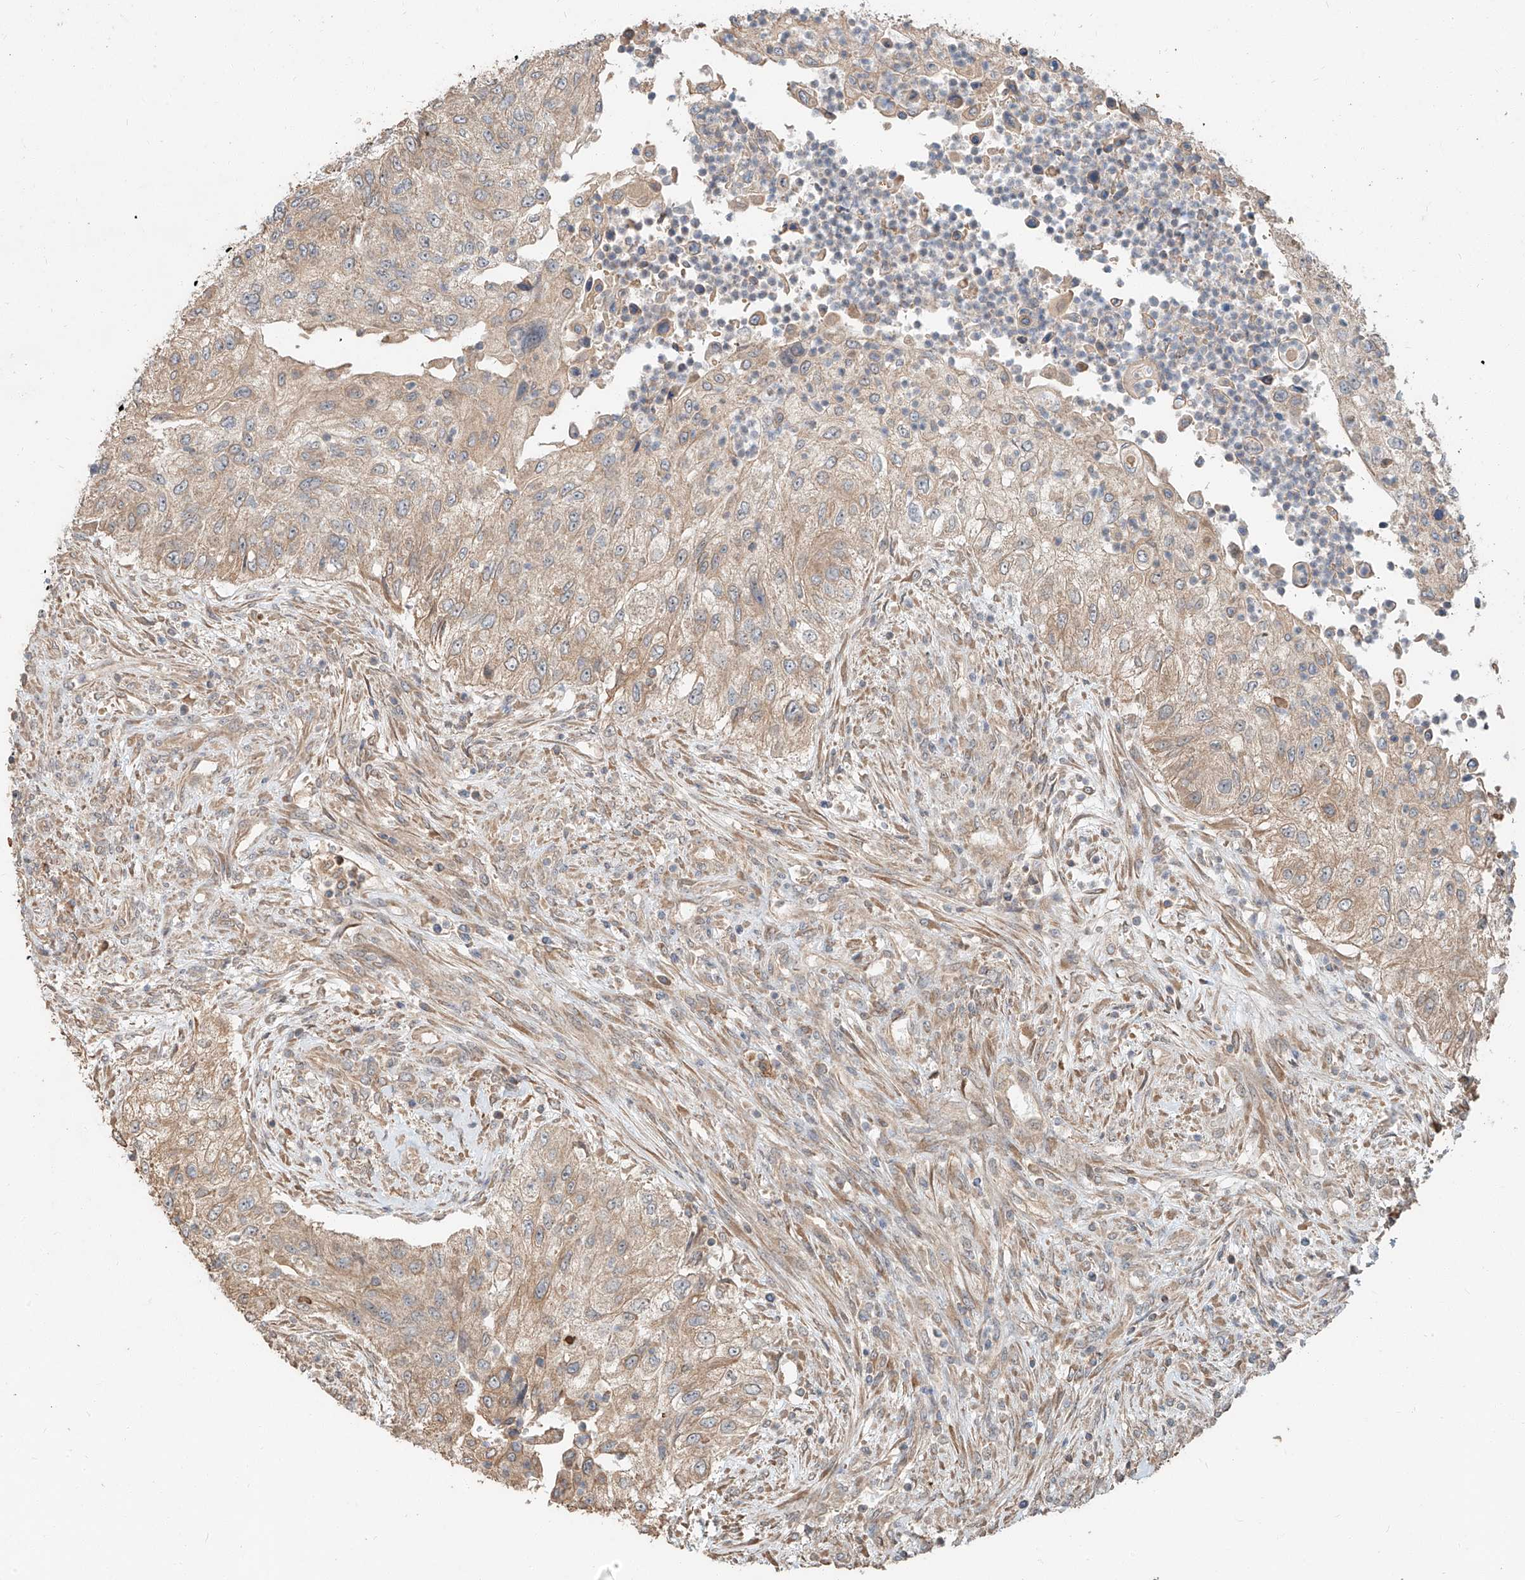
{"staining": {"intensity": "weak", "quantity": ">75%", "location": "cytoplasmic/membranous"}, "tissue": "urothelial cancer", "cell_type": "Tumor cells", "image_type": "cancer", "snomed": [{"axis": "morphology", "description": "Urothelial carcinoma, High grade"}, {"axis": "topography", "description": "Urinary bladder"}], "caption": "The immunohistochemical stain shows weak cytoplasmic/membranous expression in tumor cells of urothelial carcinoma (high-grade) tissue. Using DAB (brown) and hematoxylin (blue) stains, captured at high magnification using brightfield microscopy.", "gene": "STX19", "patient": {"sex": "female", "age": 60}}